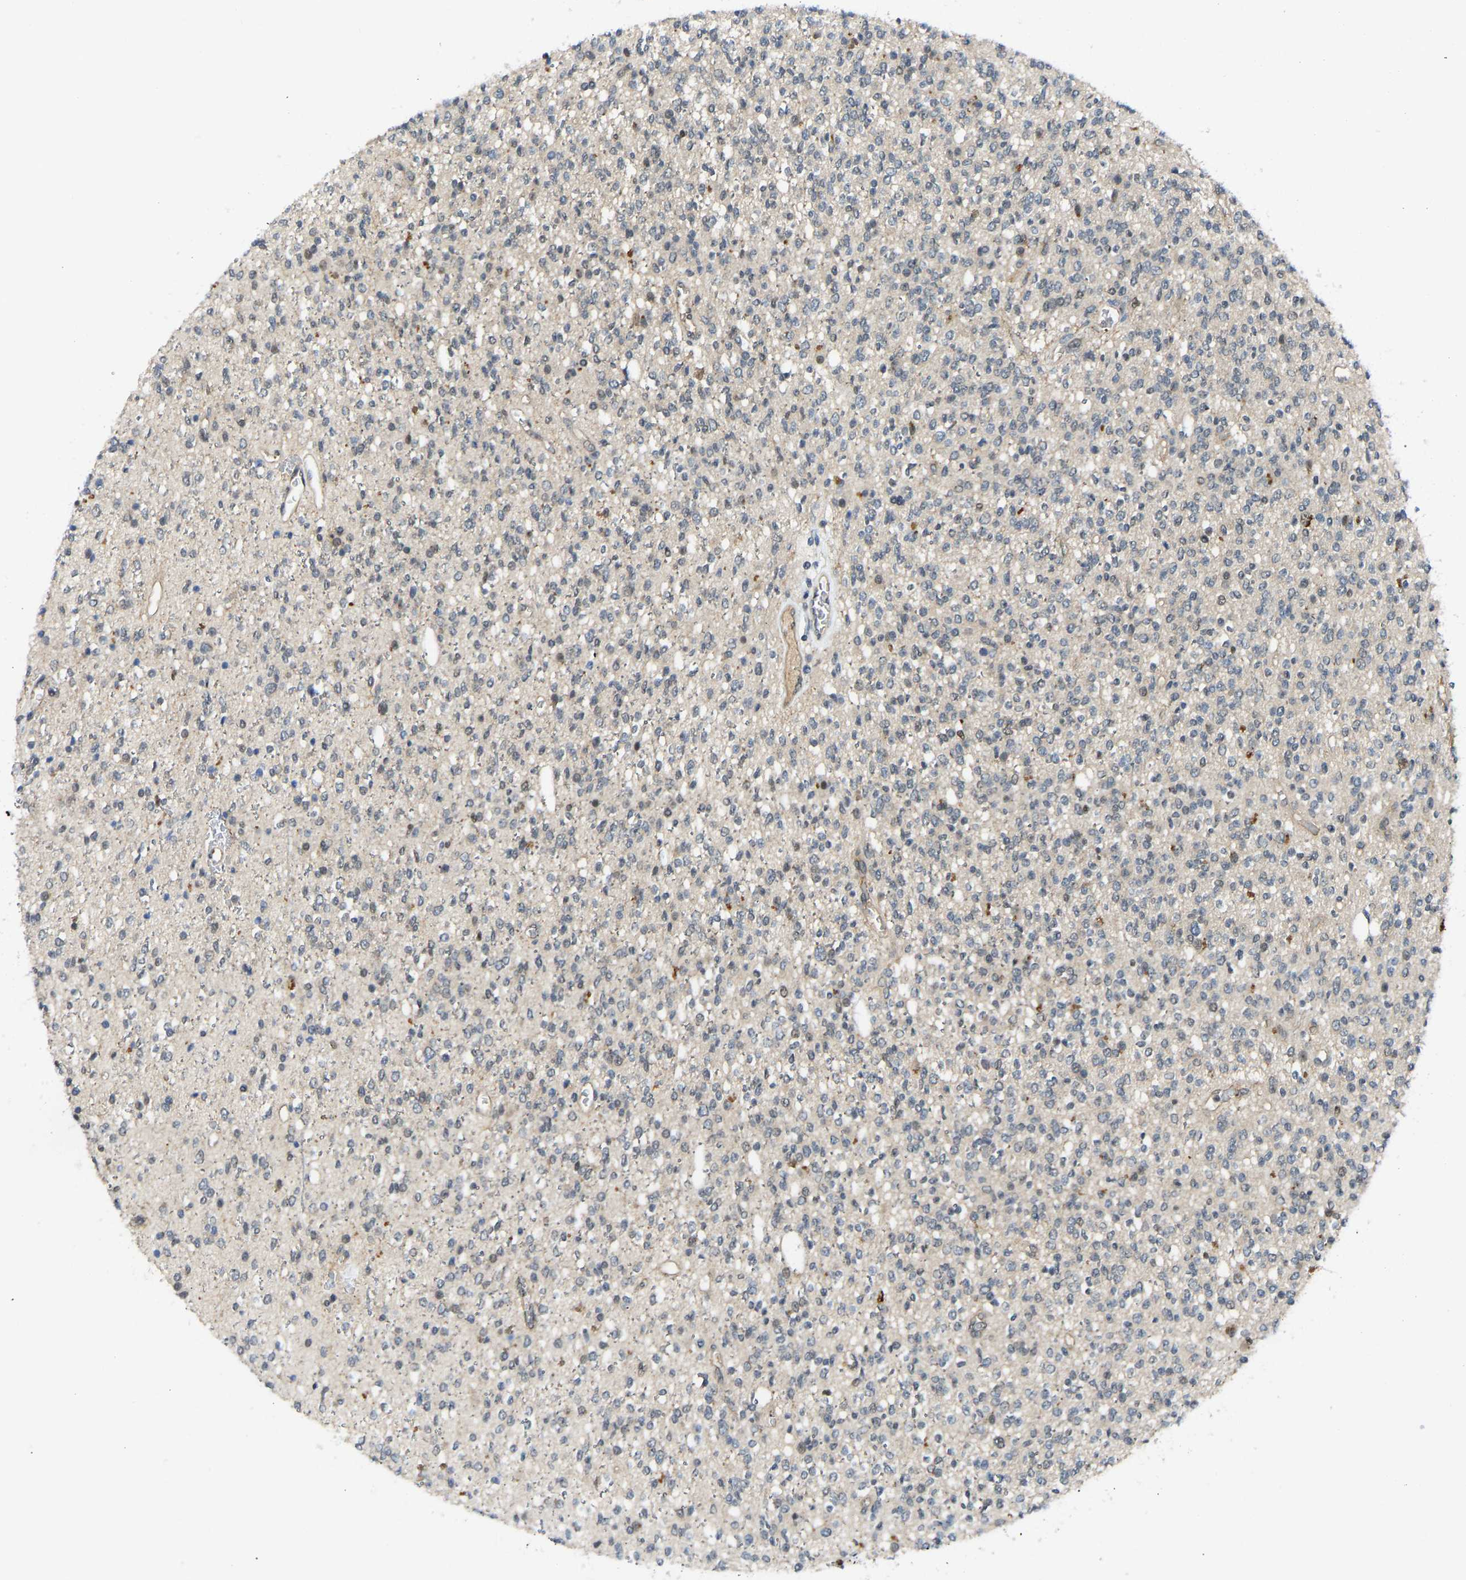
{"staining": {"intensity": "moderate", "quantity": "<25%", "location": "nuclear"}, "tissue": "glioma", "cell_type": "Tumor cells", "image_type": "cancer", "snomed": [{"axis": "morphology", "description": "Glioma, malignant, High grade"}, {"axis": "topography", "description": "Brain"}], "caption": "Immunohistochemical staining of glioma shows moderate nuclear protein expression in approximately <25% of tumor cells.", "gene": "ZNF251", "patient": {"sex": "male", "age": 34}}